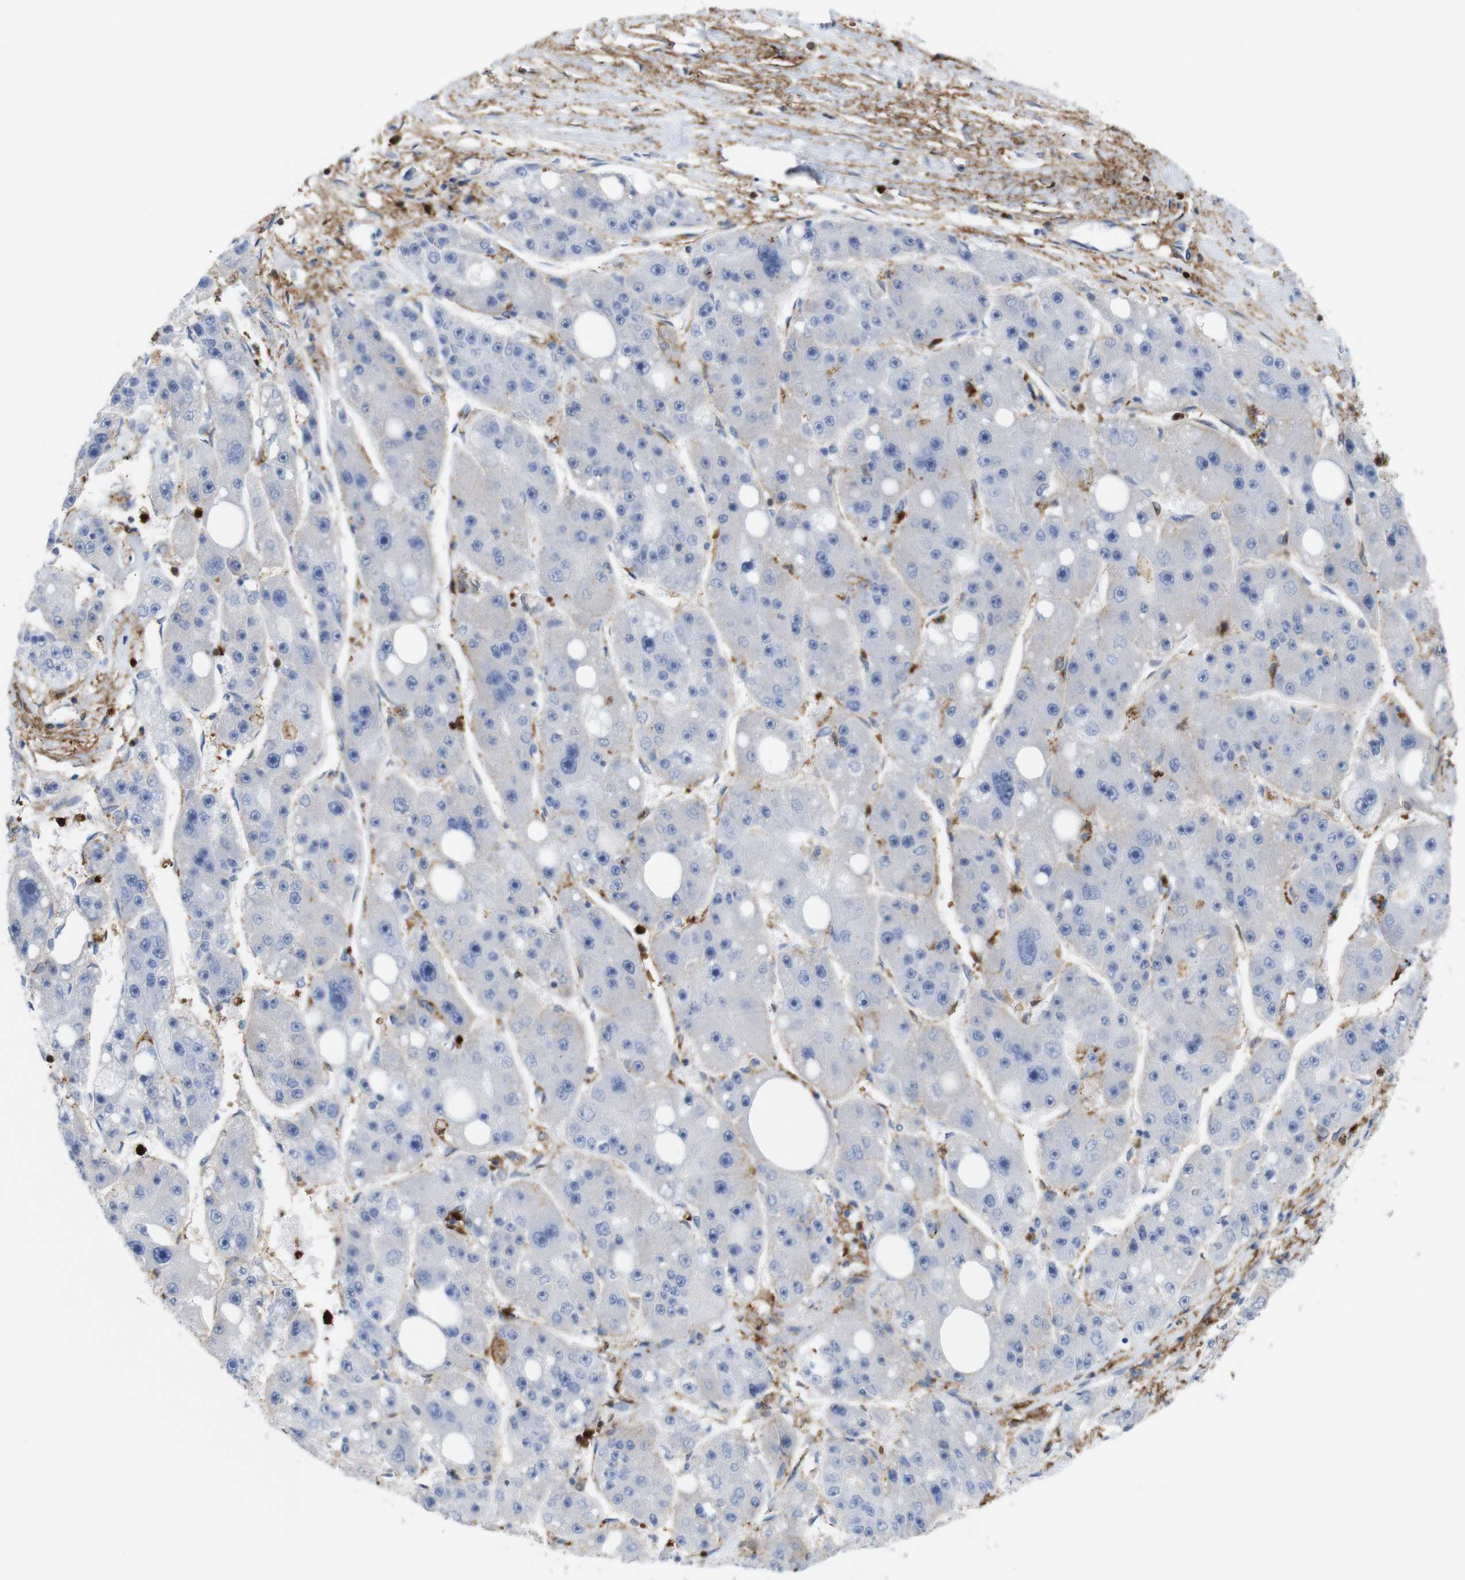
{"staining": {"intensity": "negative", "quantity": "none", "location": "none"}, "tissue": "liver cancer", "cell_type": "Tumor cells", "image_type": "cancer", "snomed": [{"axis": "morphology", "description": "Carcinoma, Hepatocellular, NOS"}, {"axis": "topography", "description": "Liver"}], "caption": "Histopathology image shows no significant protein positivity in tumor cells of liver cancer. The staining was performed using DAB to visualize the protein expression in brown, while the nuclei were stained in blue with hematoxylin (Magnification: 20x).", "gene": "ANXA1", "patient": {"sex": "female", "age": 61}}